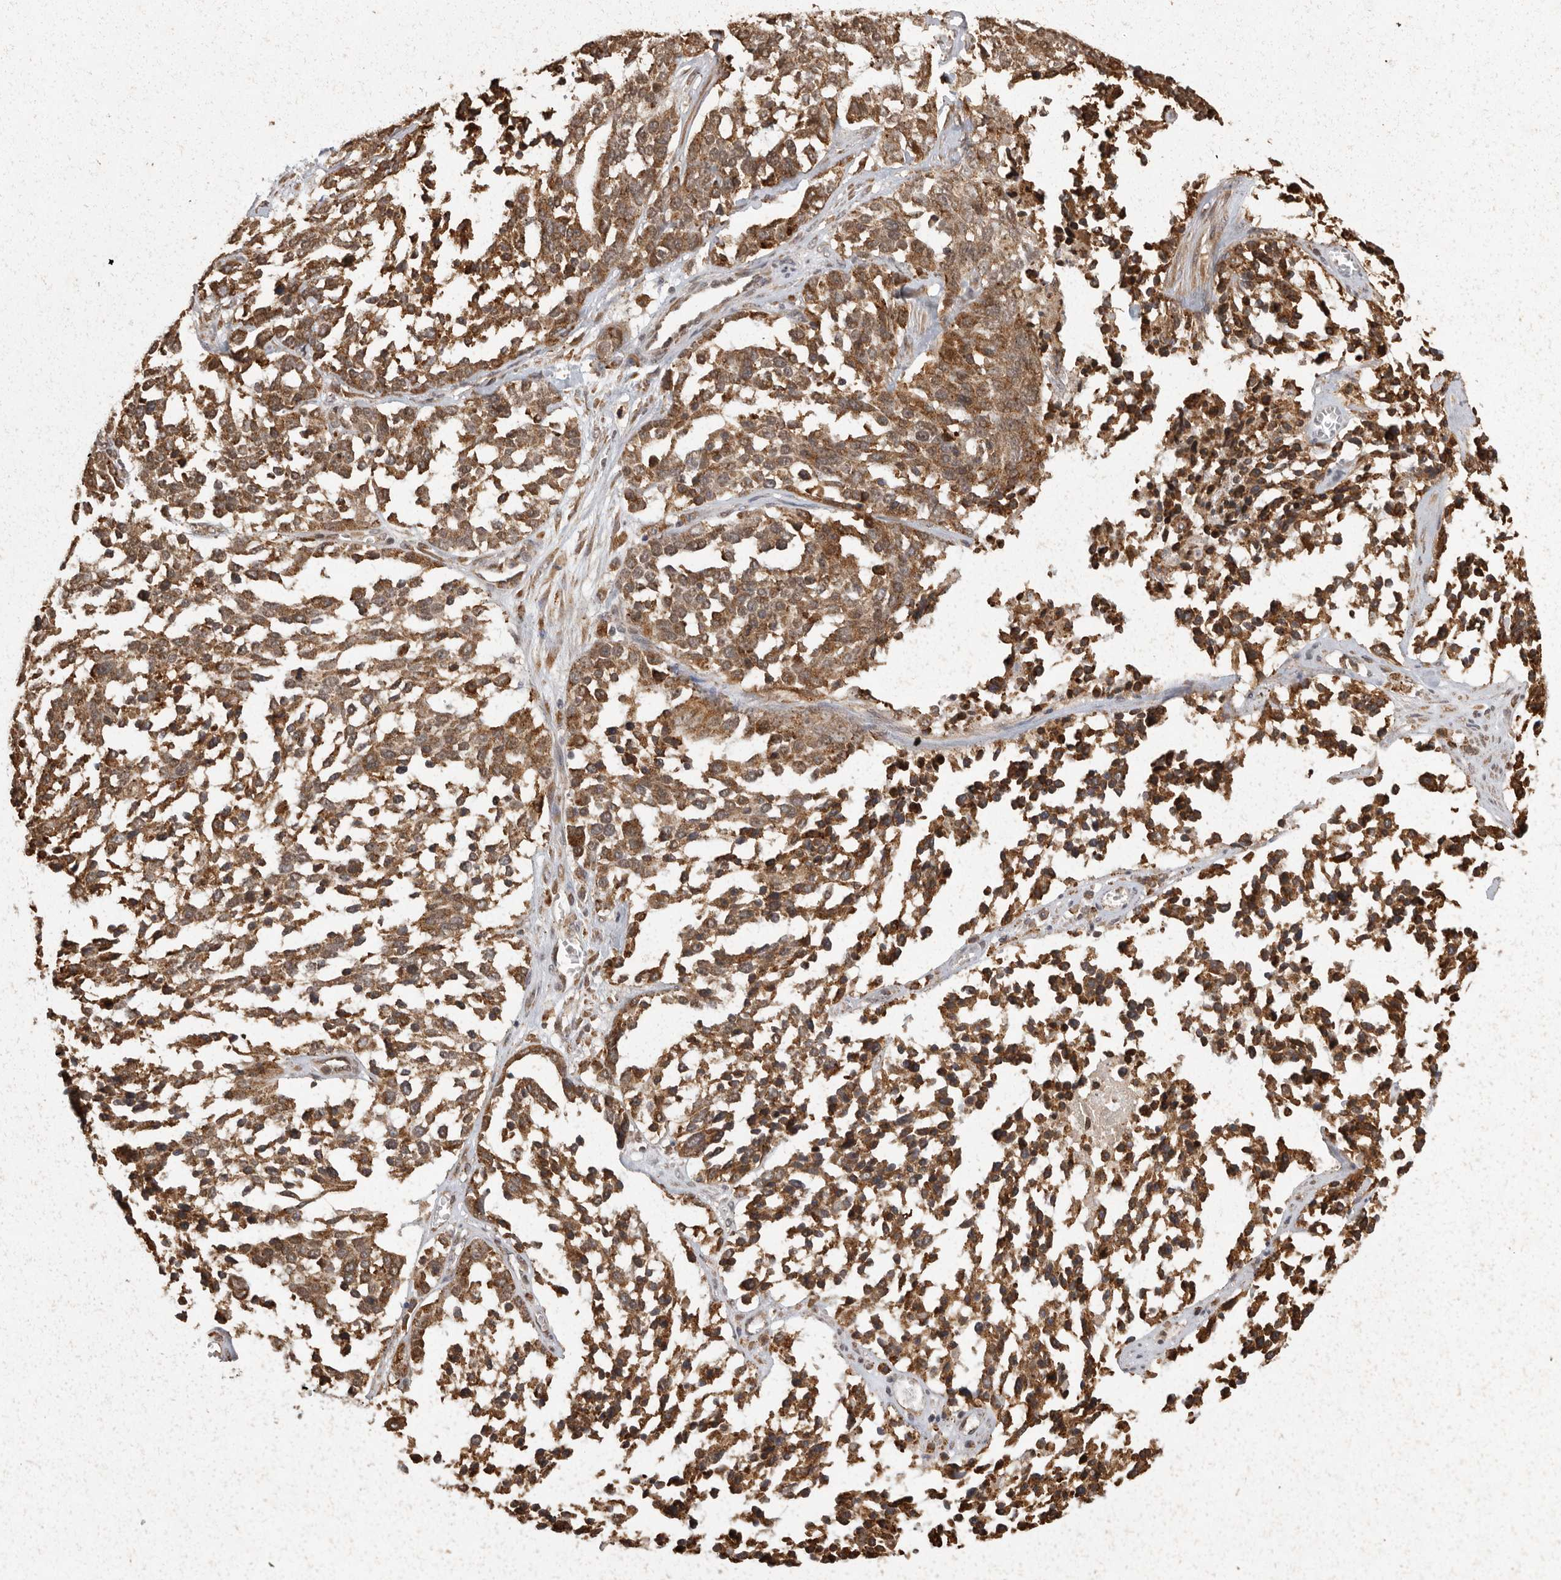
{"staining": {"intensity": "moderate", "quantity": ">75%", "location": "cytoplasmic/membranous"}, "tissue": "ovarian cancer", "cell_type": "Tumor cells", "image_type": "cancer", "snomed": [{"axis": "morphology", "description": "Cystadenocarcinoma, serous, NOS"}, {"axis": "topography", "description": "Ovary"}], "caption": "Ovarian cancer (serous cystadenocarcinoma) stained for a protein shows moderate cytoplasmic/membranous positivity in tumor cells.", "gene": "ZNF83", "patient": {"sex": "female", "age": 44}}